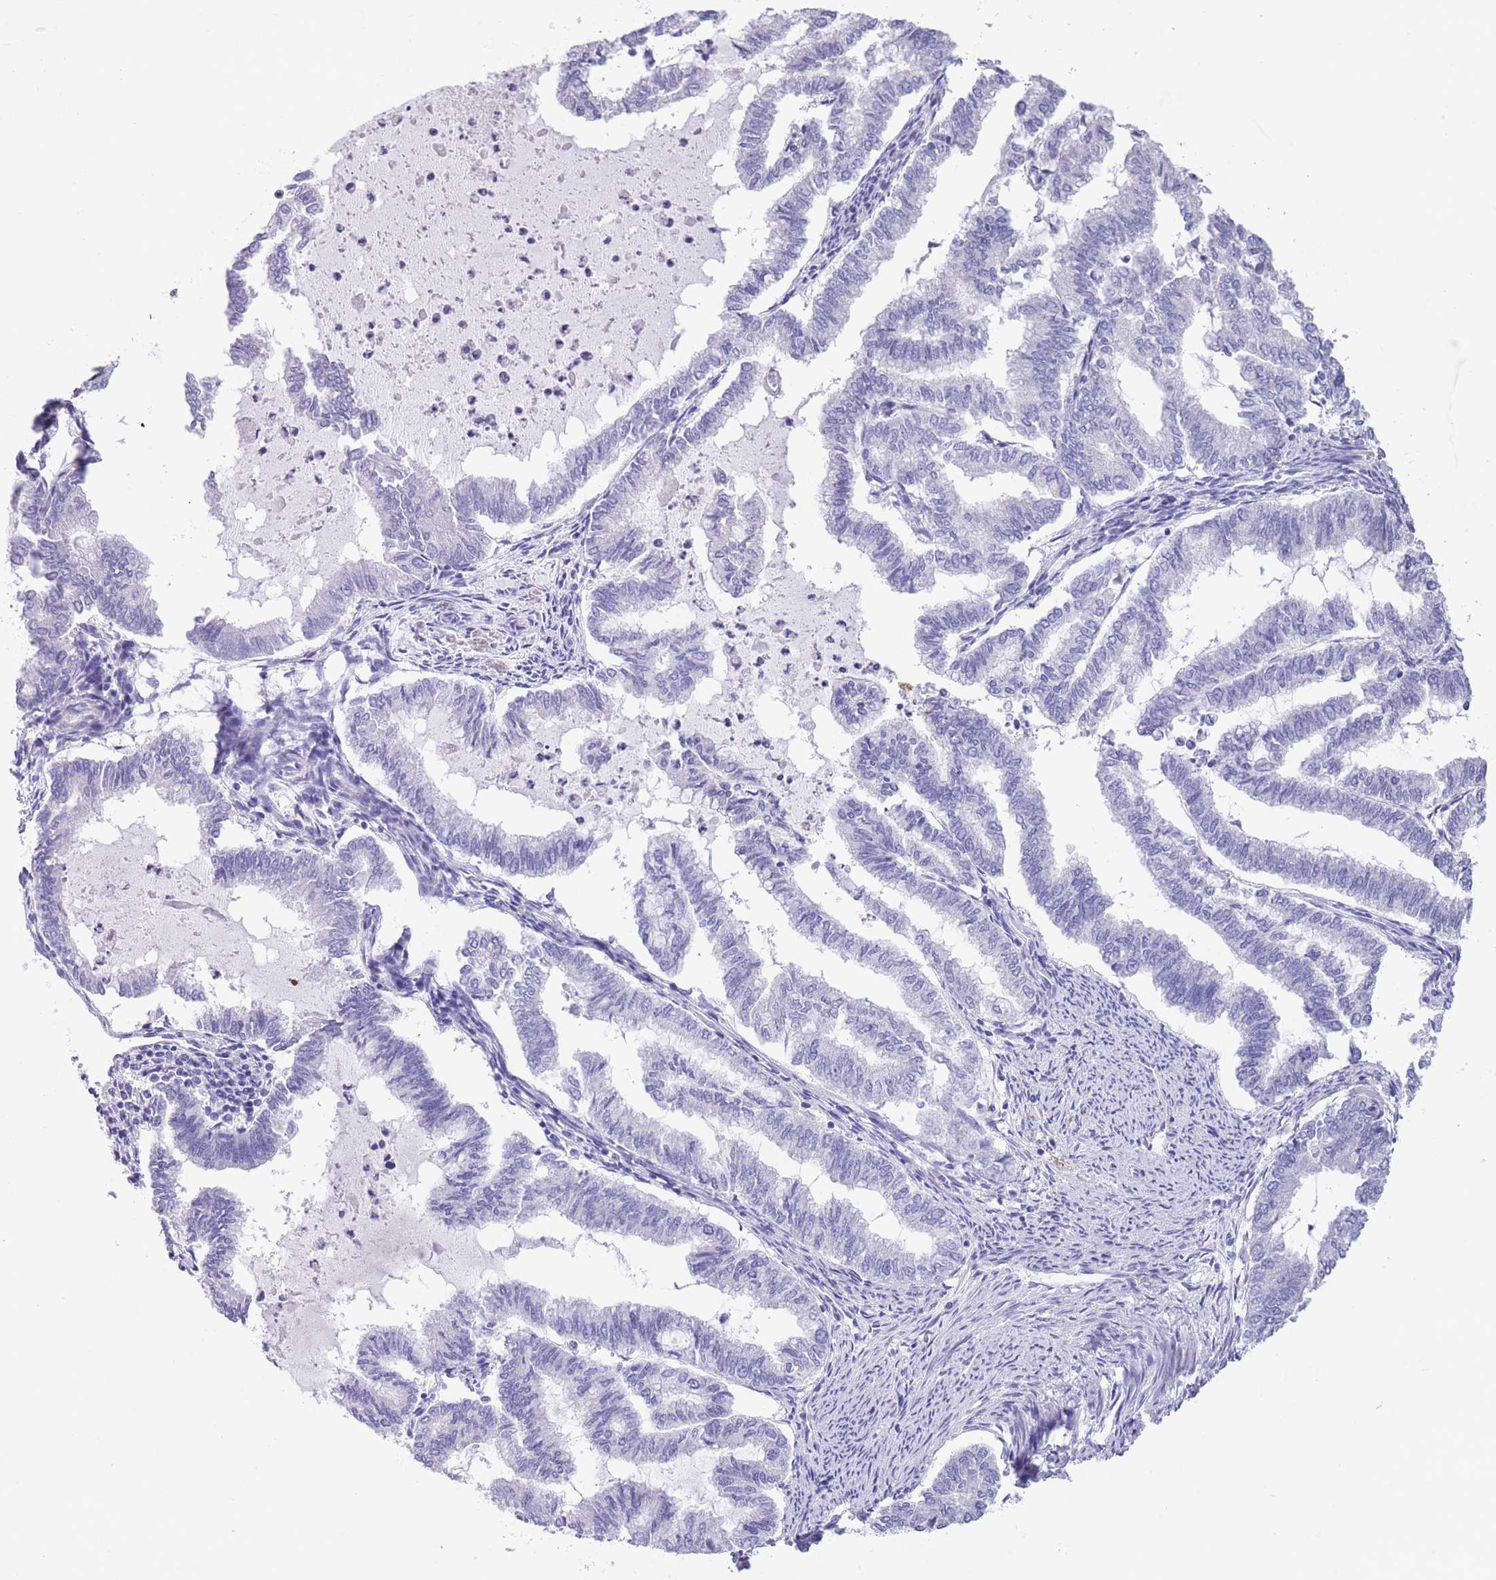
{"staining": {"intensity": "negative", "quantity": "none", "location": "none"}, "tissue": "endometrial cancer", "cell_type": "Tumor cells", "image_type": "cancer", "snomed": [{"axis": "morphology", "description": "Adenocarcinoma, NOS"}, {"axis": "topography", "description": "Endometrium"}], "caption": "Immunohistochemistry of endometrial cancer (adenocarcinoma) shows no staining in tumor cells. Nuclei are stained in blue.", "gene": "RAI2", "patient": {"sex": "female", "age": 79}}